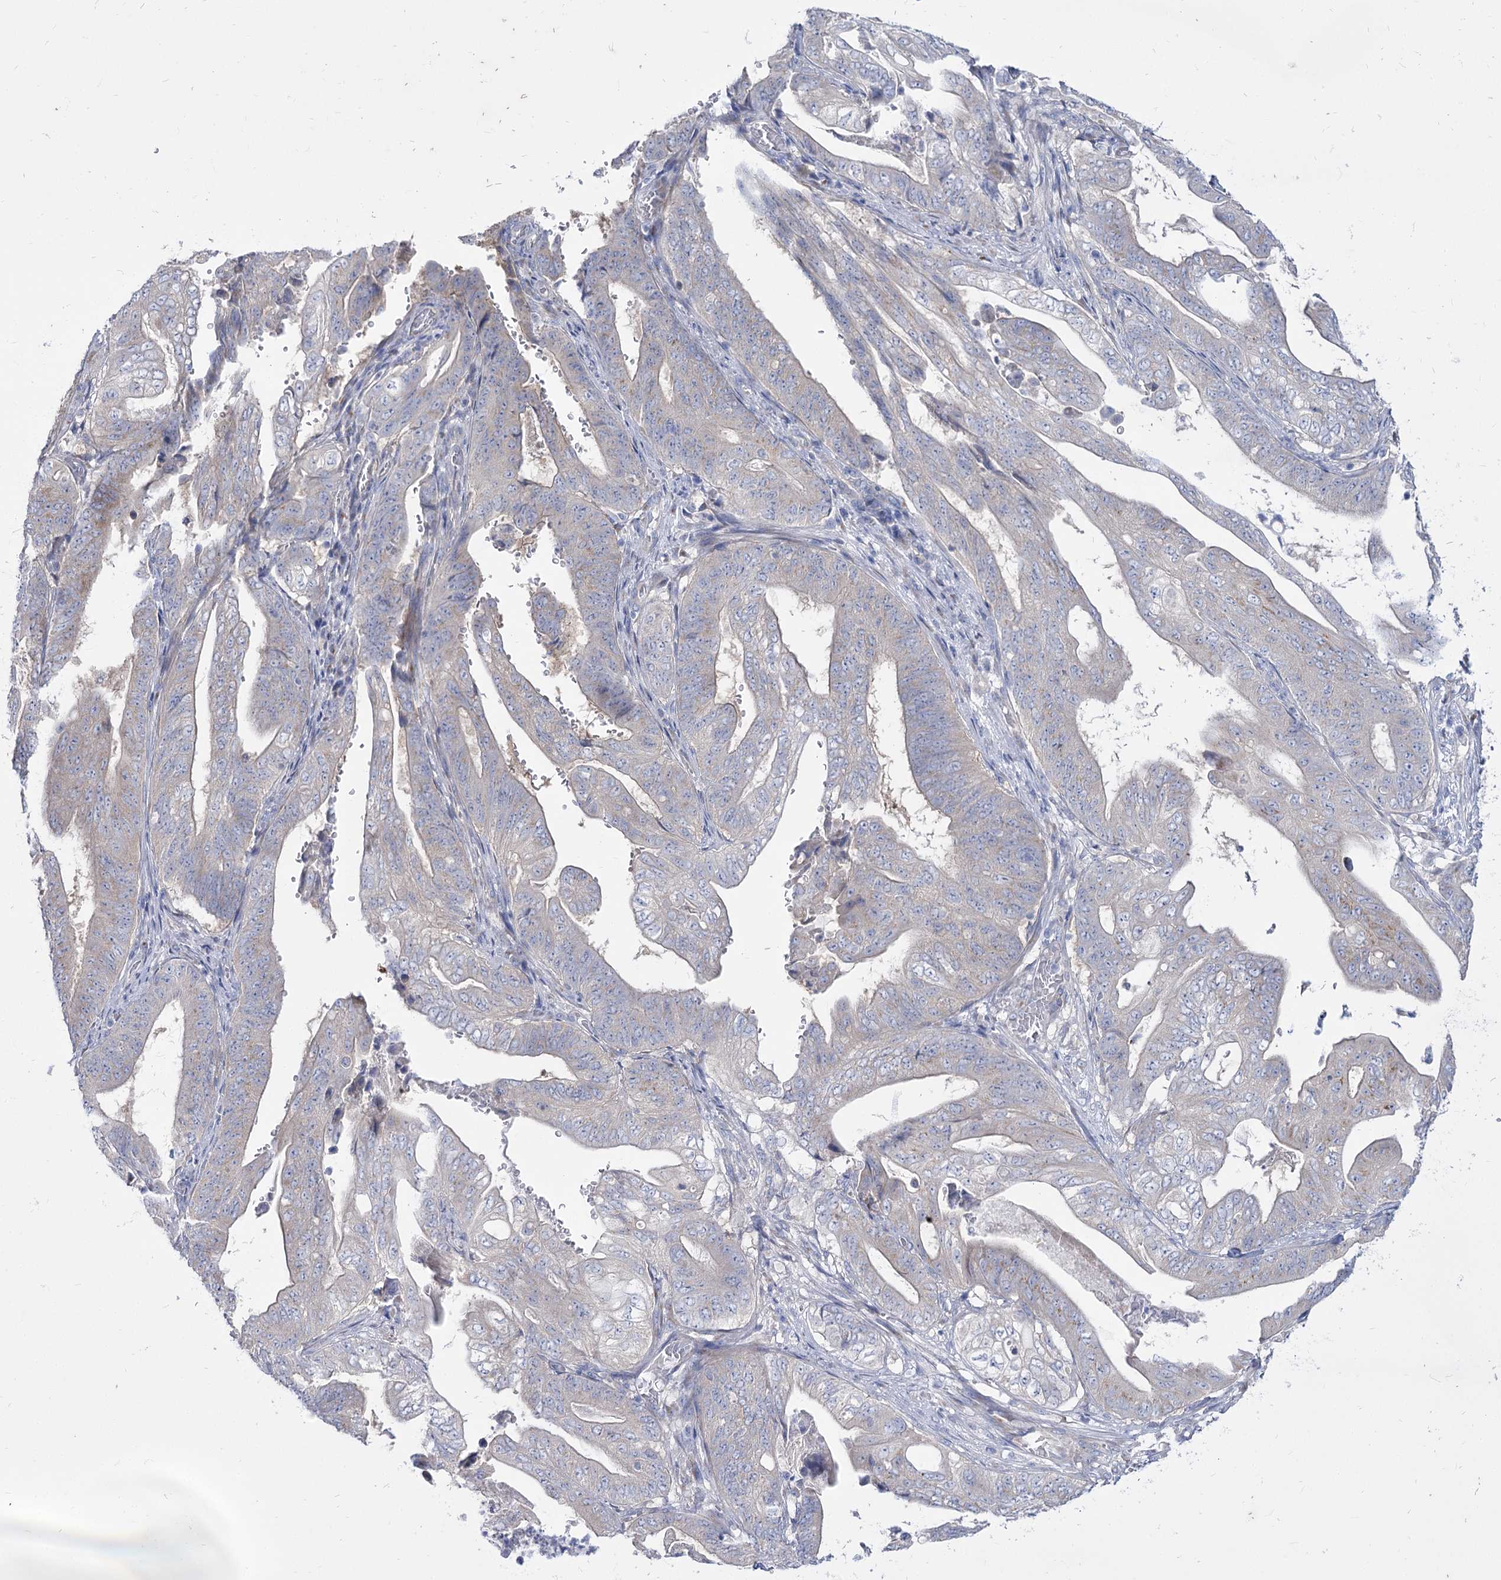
{"staining": {"intensity": "negative", "quantity": "none", "location": "none"}, "tissue": "stomach cancer", "cell_type": "Tumor cells", "image_type": "cancer", "snomed": [{"axis": "morphology", "description": "Adenocarcinoma, NOS"}, {"axis": "topography", "description": "Stomach"}], "caption": "The micrograph demonstrates no staining of tumor cells in adenocarcinoma (stomach). (DAB immunohistochemistry (IHC), high magnification).", "gene": "SUOX", "patient": {"sex": "female", "age": 73}}